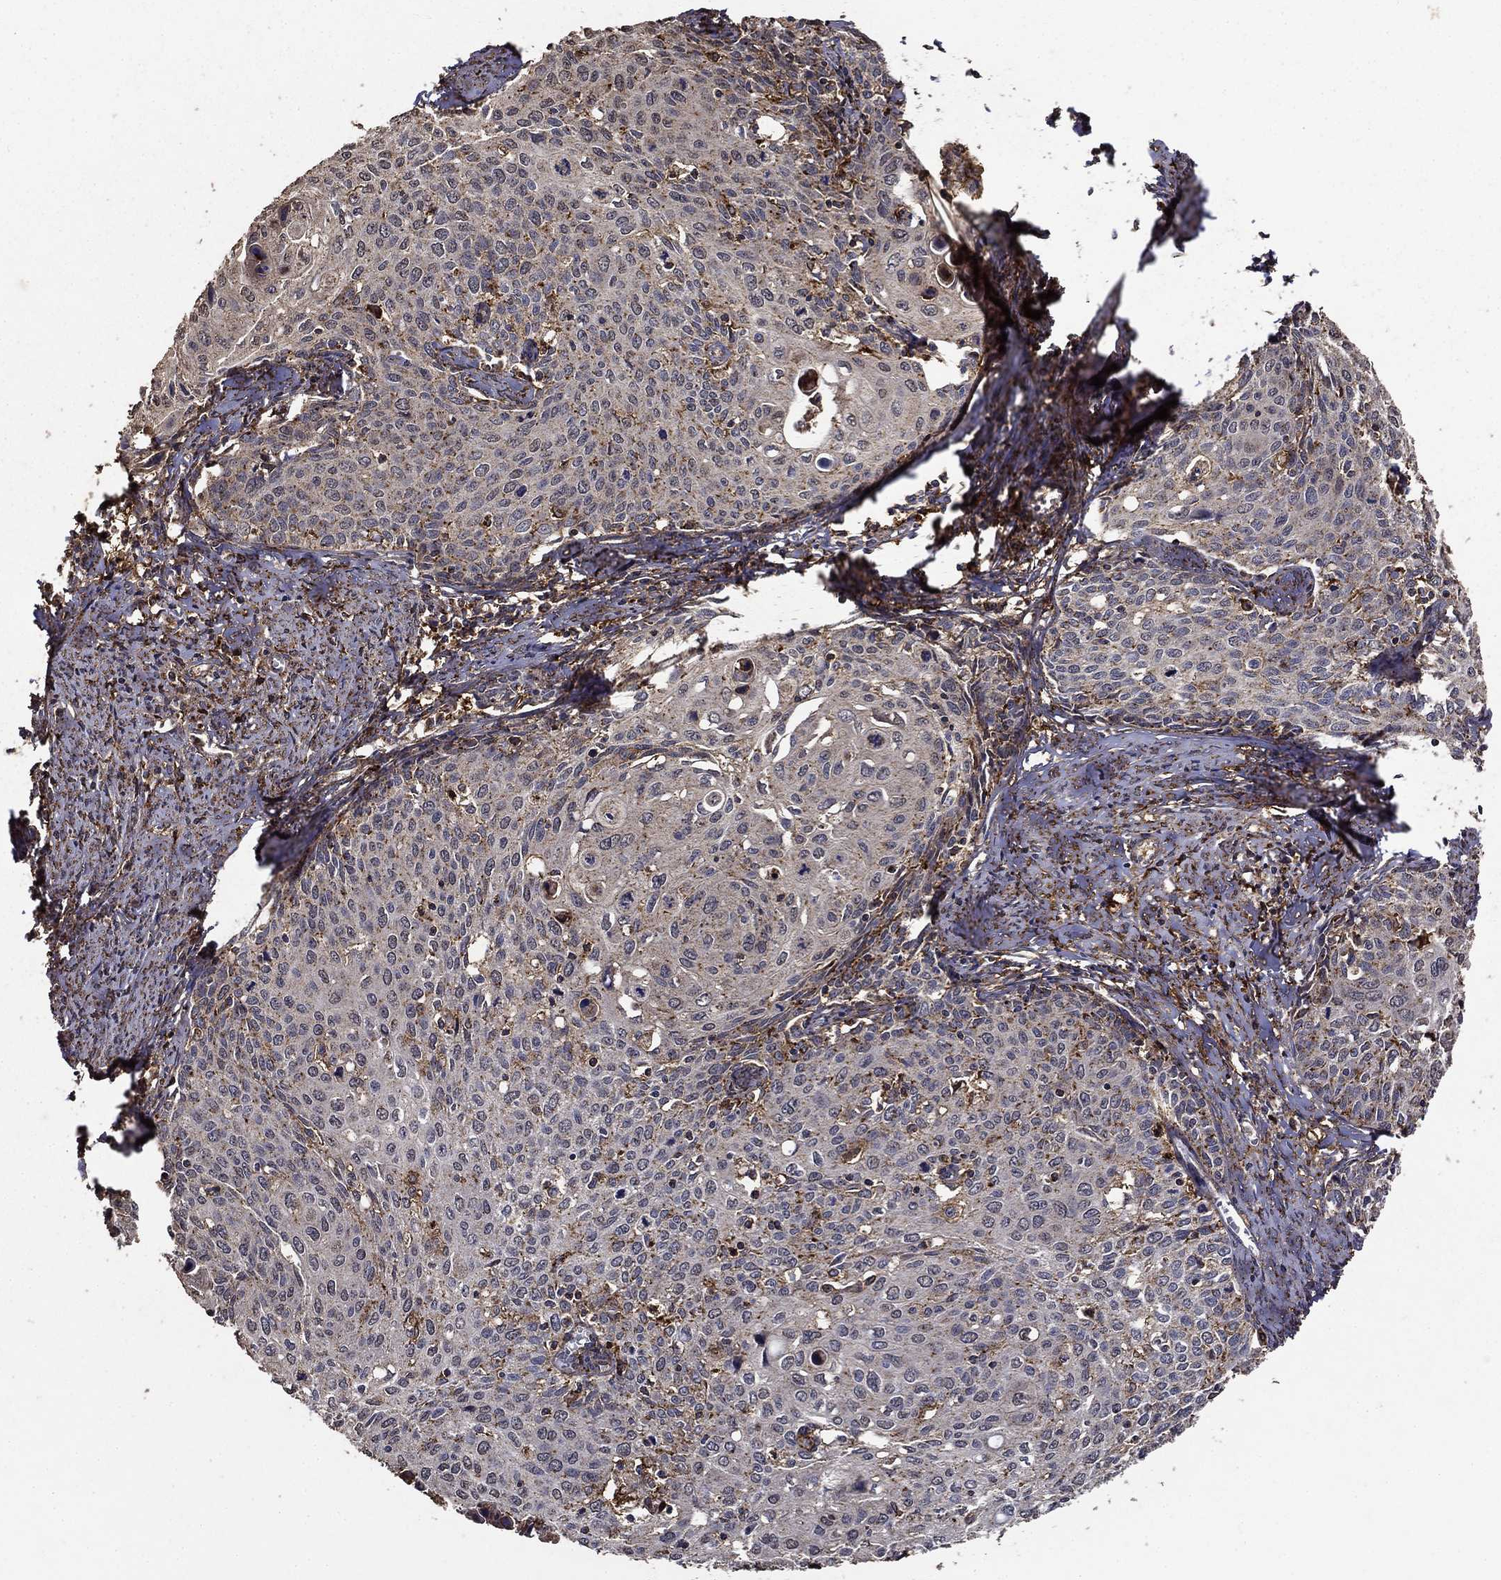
{"staining": {"intensity": "negative", "quantity": "none", "location": "none"}, "tissue": "cervical cancer", "cell_type": "Tumor cells", "image_type": "cancer", "snomed": [{"axis": "morphology", "description": "Squamous cell carcinoma, NOS"}, {"axis": "topography", "description": "Cervix"}], "caption": "A photomicrograph of human cervical cancer is negative for staining in tumor cells. (Brightfield microscopy of DAB (3,3'-diaminobenzidine) immunohistochemistry (IHC) at high magnification).", "gene": "IFRD1", "patient": {"sex": "female", "age": 62}}